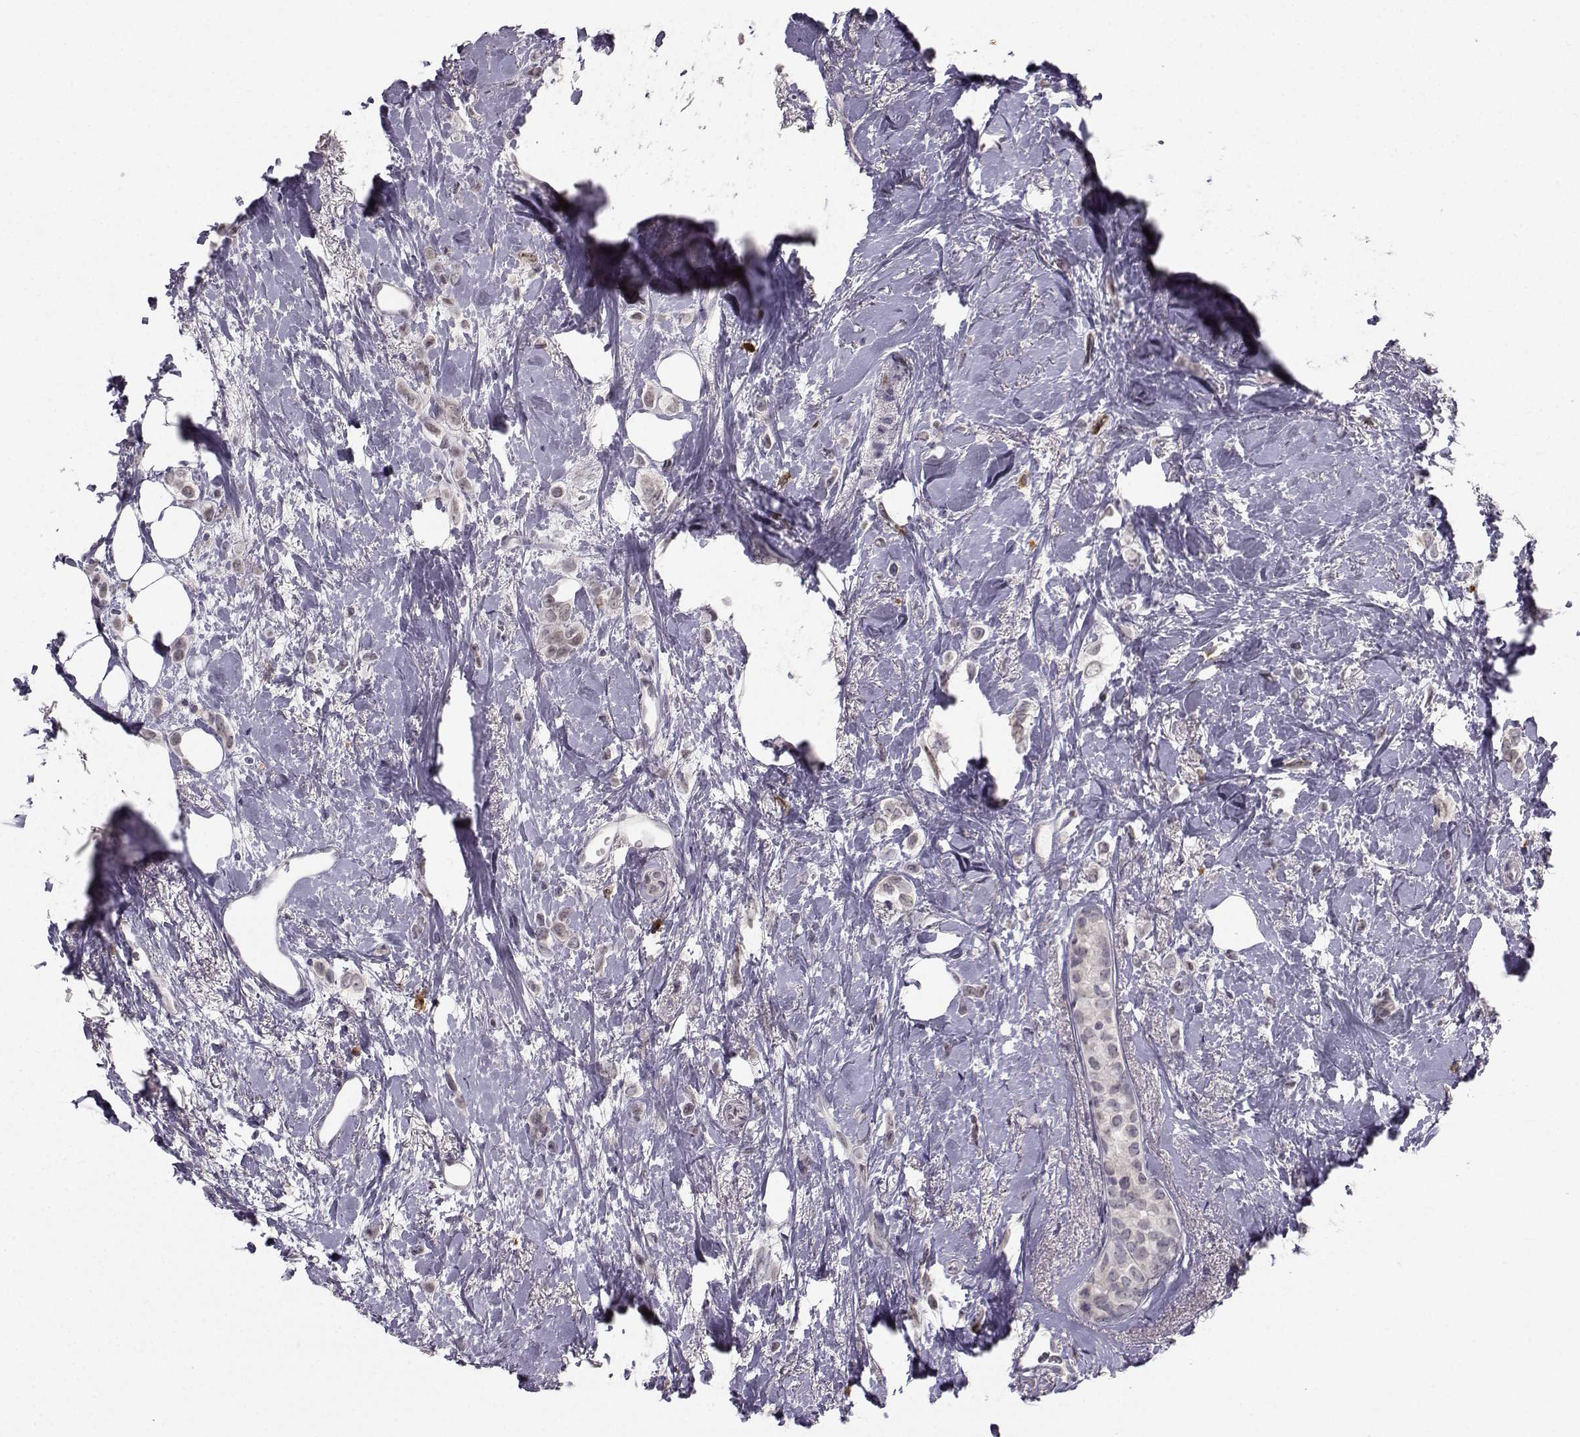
{"staining": {"intensity": "negative", "quantity": "none", "location": "none"}, "tissue": "breast cancer", "cell_type": "Tumor cells", "image_type": "cancer", "snomed": [{"axis": "morphology", "description": "Lobular carcinoma"}, {"axis": "topography", "description": "Breast"}], "caption": "The image displays no significant staining in tumor cells of breast cancer (lobular carcinoma).", "gene": "LRP8", "patient": {"sex": "female", "age": 66}}